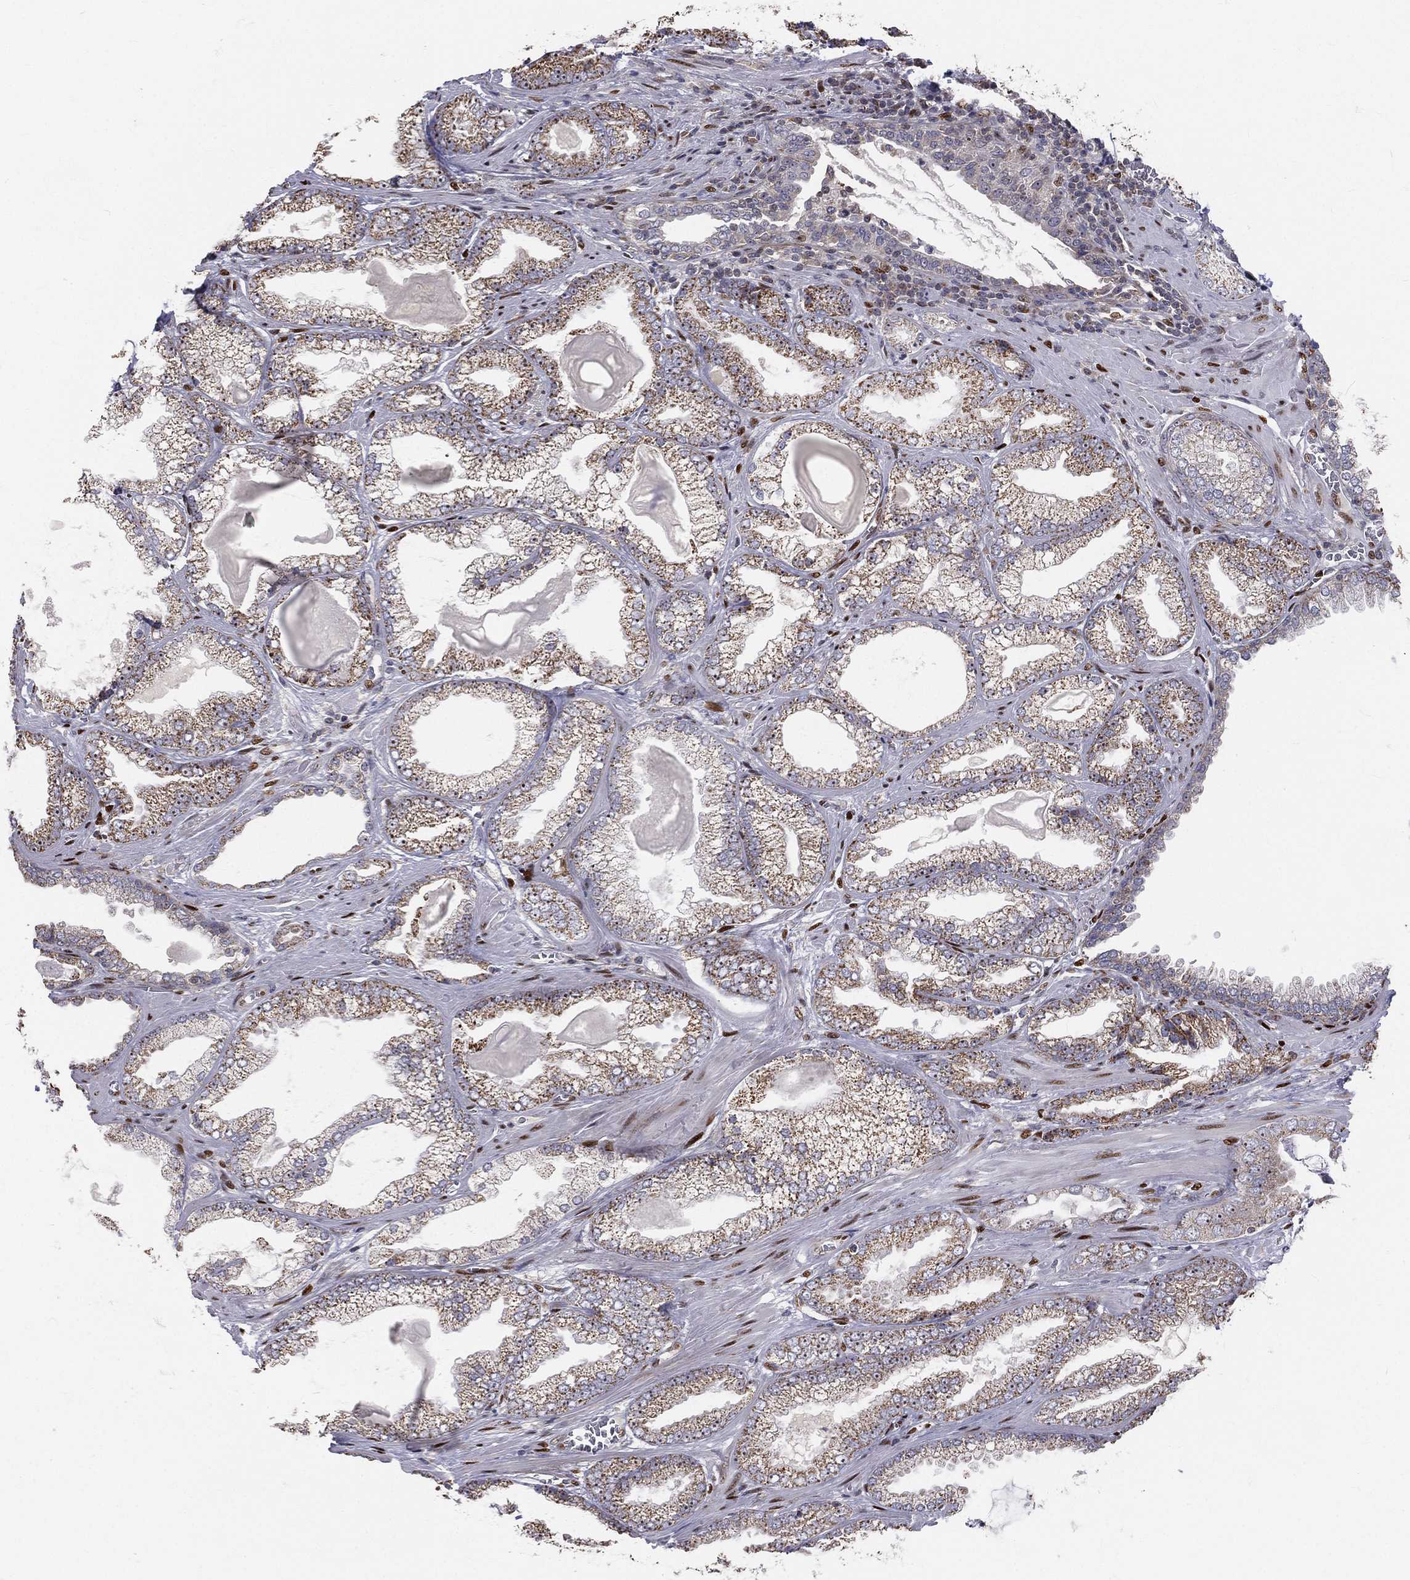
{"staining": {"intensity": "moderate", "quantity": "<25%", "location": "cytoplasmic/membranous"}, "tissue": "prostate cancer", "cell_type": "Tumor cells", "image_type": "cancer", "snomed": [{"axis": "morphology", "description": "Adenocarcinoma, Low grade"}, {"axis": "topography", "description": "Prostate"}], "caption": "Moderate cytoplasmic/membranous positivity for a protein is seen in about <25% of tumor cells of prostate low-grade adenocarcinoma using immunohistochemistry.", "gene": "ZEB1", "patient": {"sex": "male", "age": 57}}